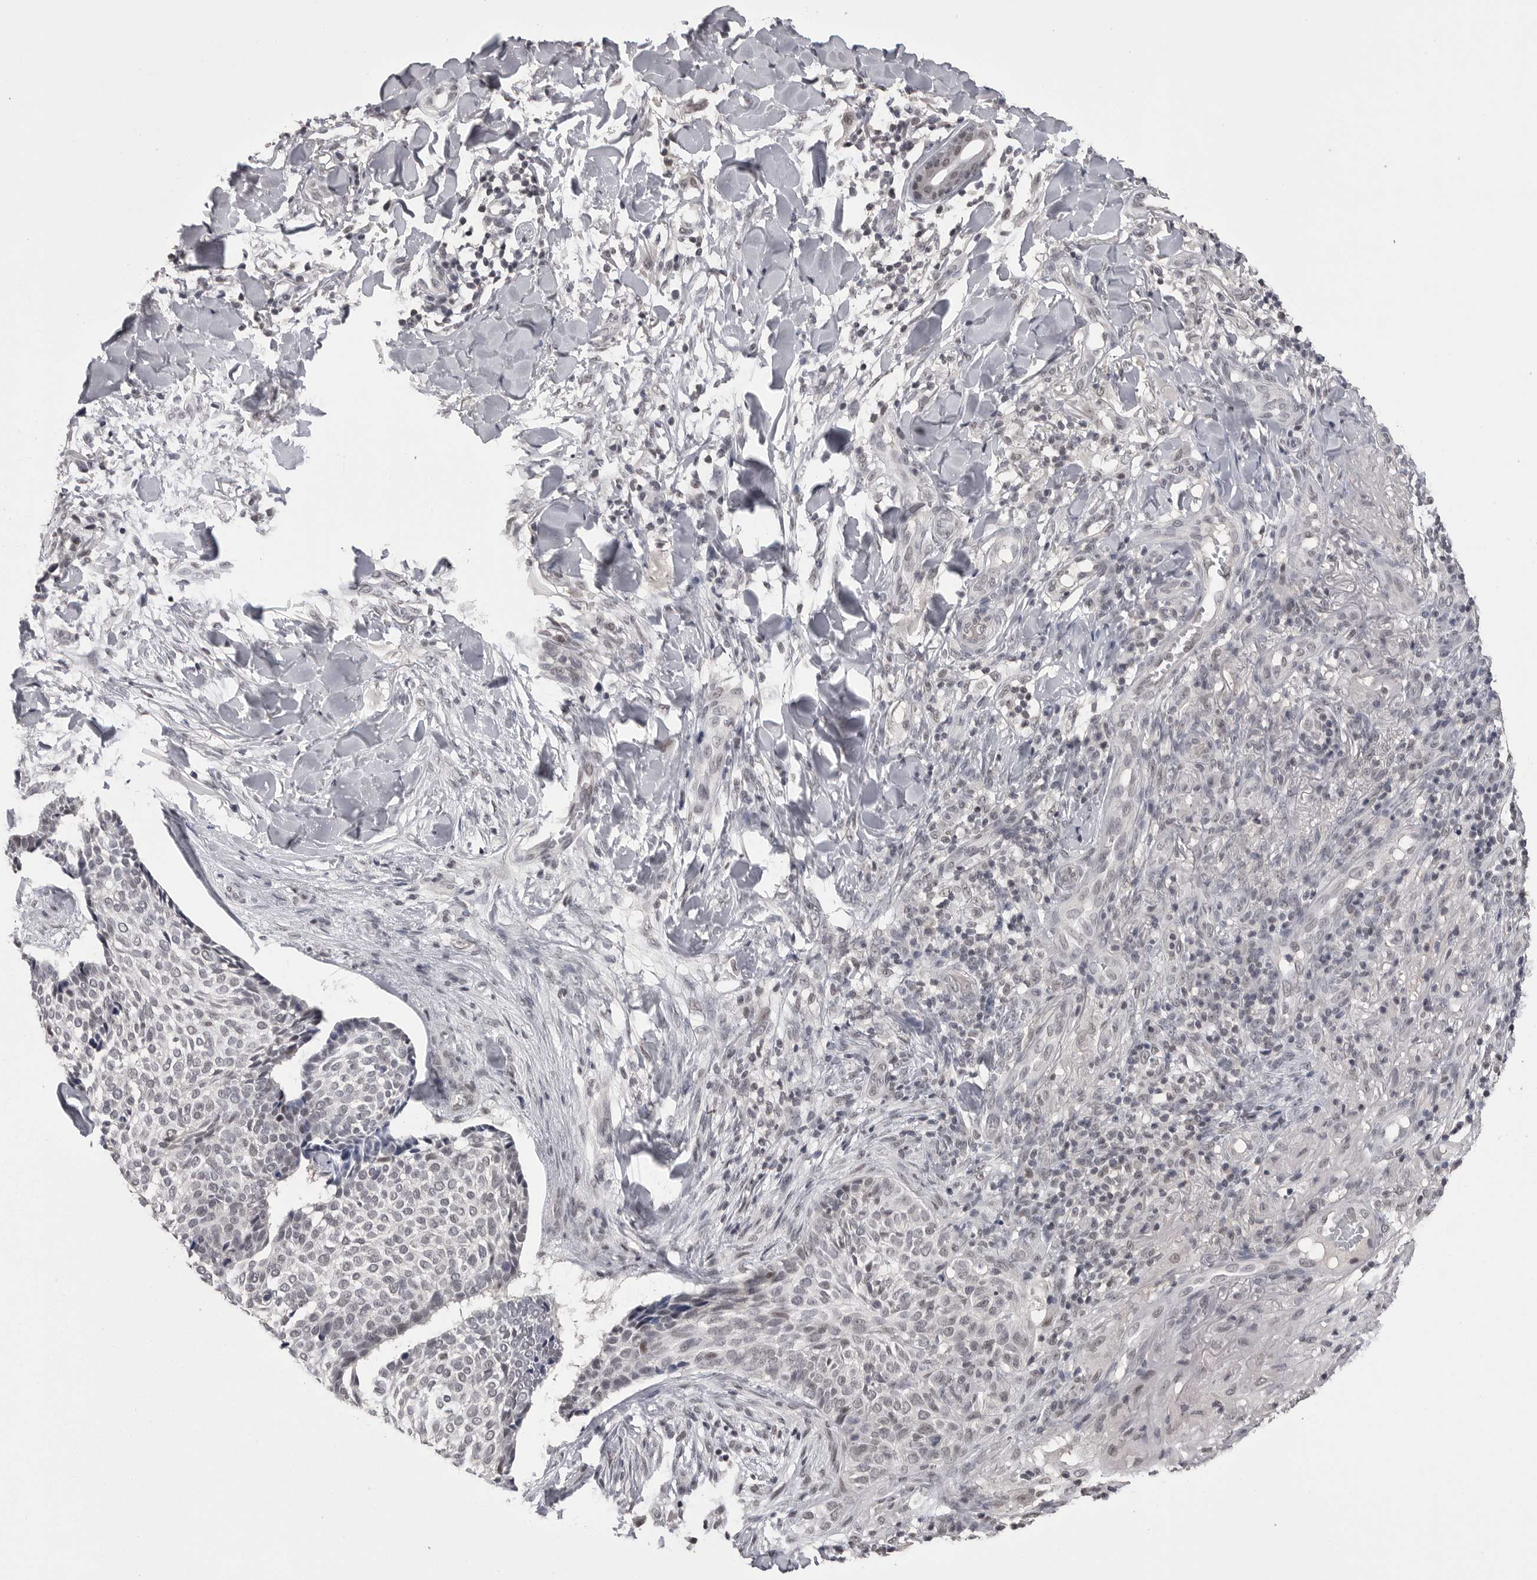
{"staining": {"intensity": "negative", "quantity": "none", "location": "none"}, "tissue": "skin cancer", "cell_type": "Tumor cells", "image_type": "cancer", "snomed": [{"axis": "morphology", "description": "Normal tissue, NOS"}, {"axis": "morphology", "description": "Basal cell carcinoma"}, {"axis": "topography", "description": "Skin"}], "caption": "Immunohistochemistry of human basal cell carcinoma (skin) reveals no staining in tumor cells.", "gene": "DLG2", "patient": {"sex": "male", "age": 67}}